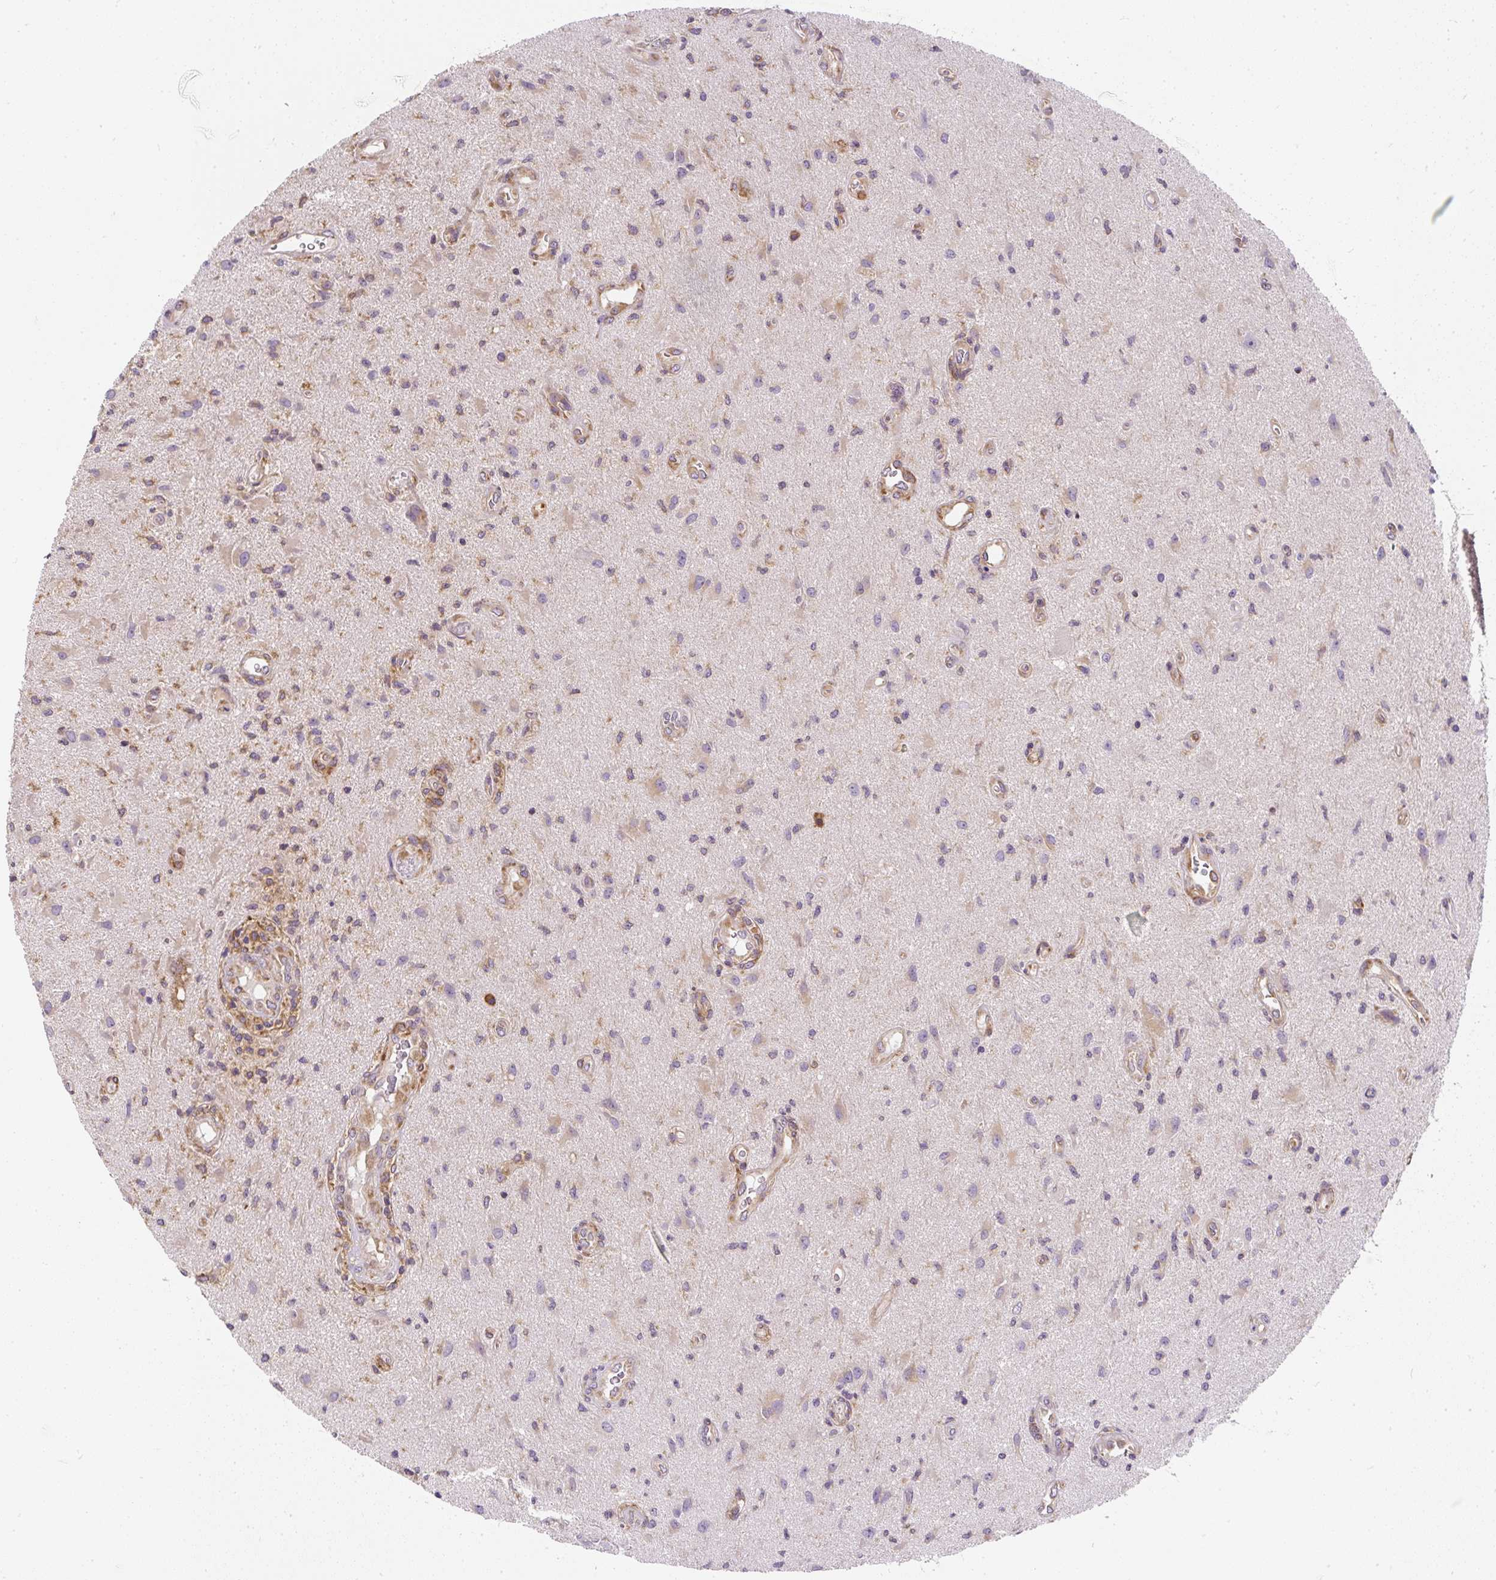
{"staining": {"intensity": "weak", "quantity": "<25%", "location": "cytoplasmic/membranous"}, "tissue": "glioma", "cell_type": "Tumor cells", "image_type": "cancer", "snomed": [{"axis": "morphology", "description": "Glioma, malignant, High grade"}, {"axis": "topography", "description": "Brain"}], "caption": "IHC histopathology image of neoplastic tissue: high-grade glioma (malignant) stained with DAB demonstrates no significant protein positivity in tumor cells.", "gene": "CYP20A1", "patient": {"sex": "male", "age": 67}}